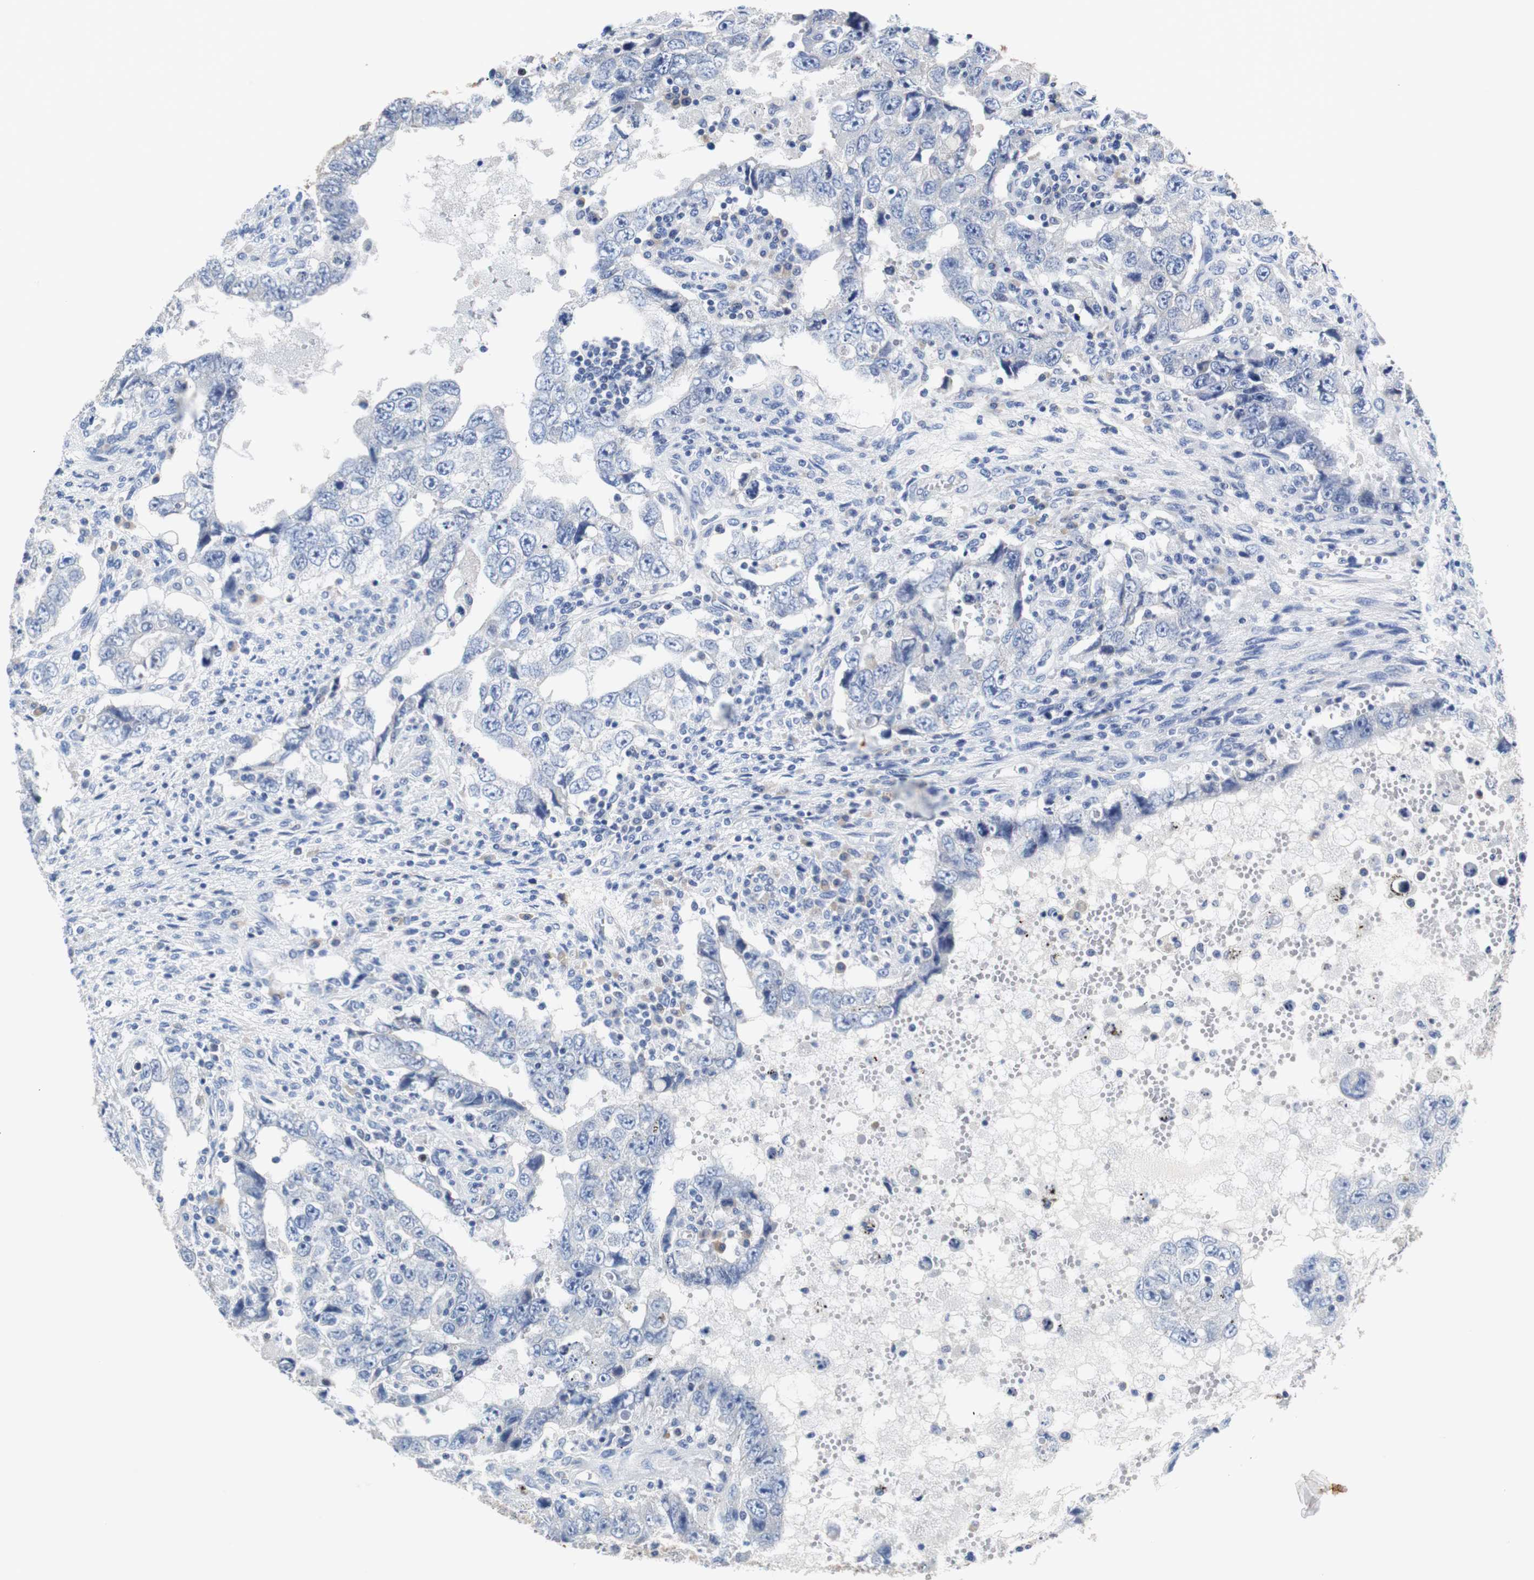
{"staining": {"intensity": "negative", "quantity": "none", "location": "none"}, "tissue": "testis cancer", "cell_type": "Tumor cells", "image_type": "cancer", "snomed": [{"axis": "morphology", "description": "Carcinoma, Embryonal, NOS"}, {"axis": "topography", "description": "Testis"}], "caption": "Immunohistochemical staining of human testis cancer (embryonal carcinoma) demonstrates no significant positivity in tumor cells.", "gene": "PCK1", "patient": {"sex": "male", "age": 26}}